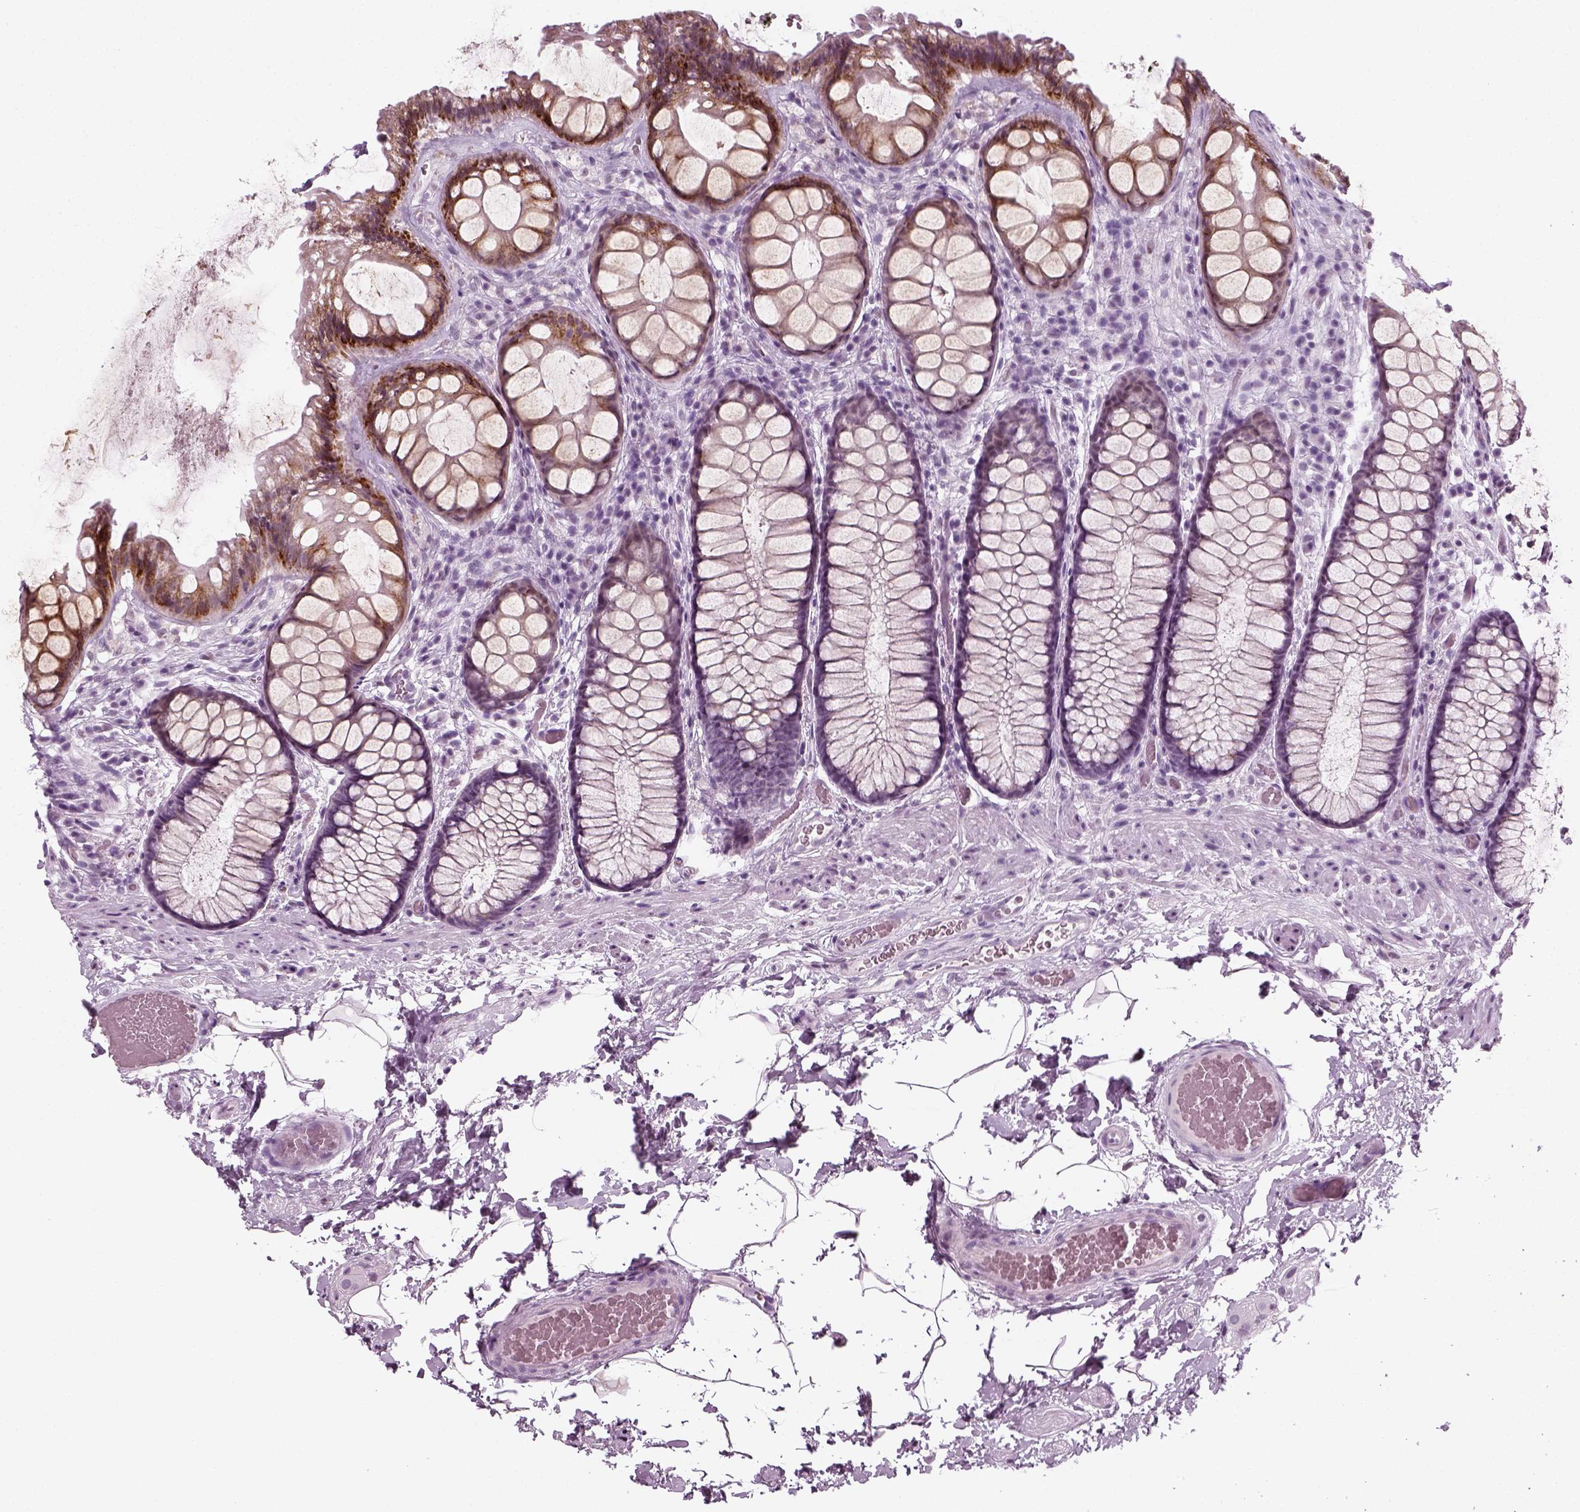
{"staining": {"intensity": "moderate", "quantity": "25%-75%", "location": "cytoplasmic/membranous"}, "tissue": "rectum", "cell_type": "Glandular cells", "image_type": "normal", "snomed": [{"axis": "morphology", "description": "Normal tissue, NOS"}, {"axis": "topography", "description": "Rectum"}], "caption": "Immunohistochemical staining of normal rectum demonstrates medium levels of moderate cytoplasmic/membranous positivity in approximately 25%-75% of glandular cells. The staining was performed using DAB, with brown indicating positive protein expression. Nuclei are stained blue with hematoxylin.", "gene": "KRT75", "patient": {"sex": "female", "age": 62}}